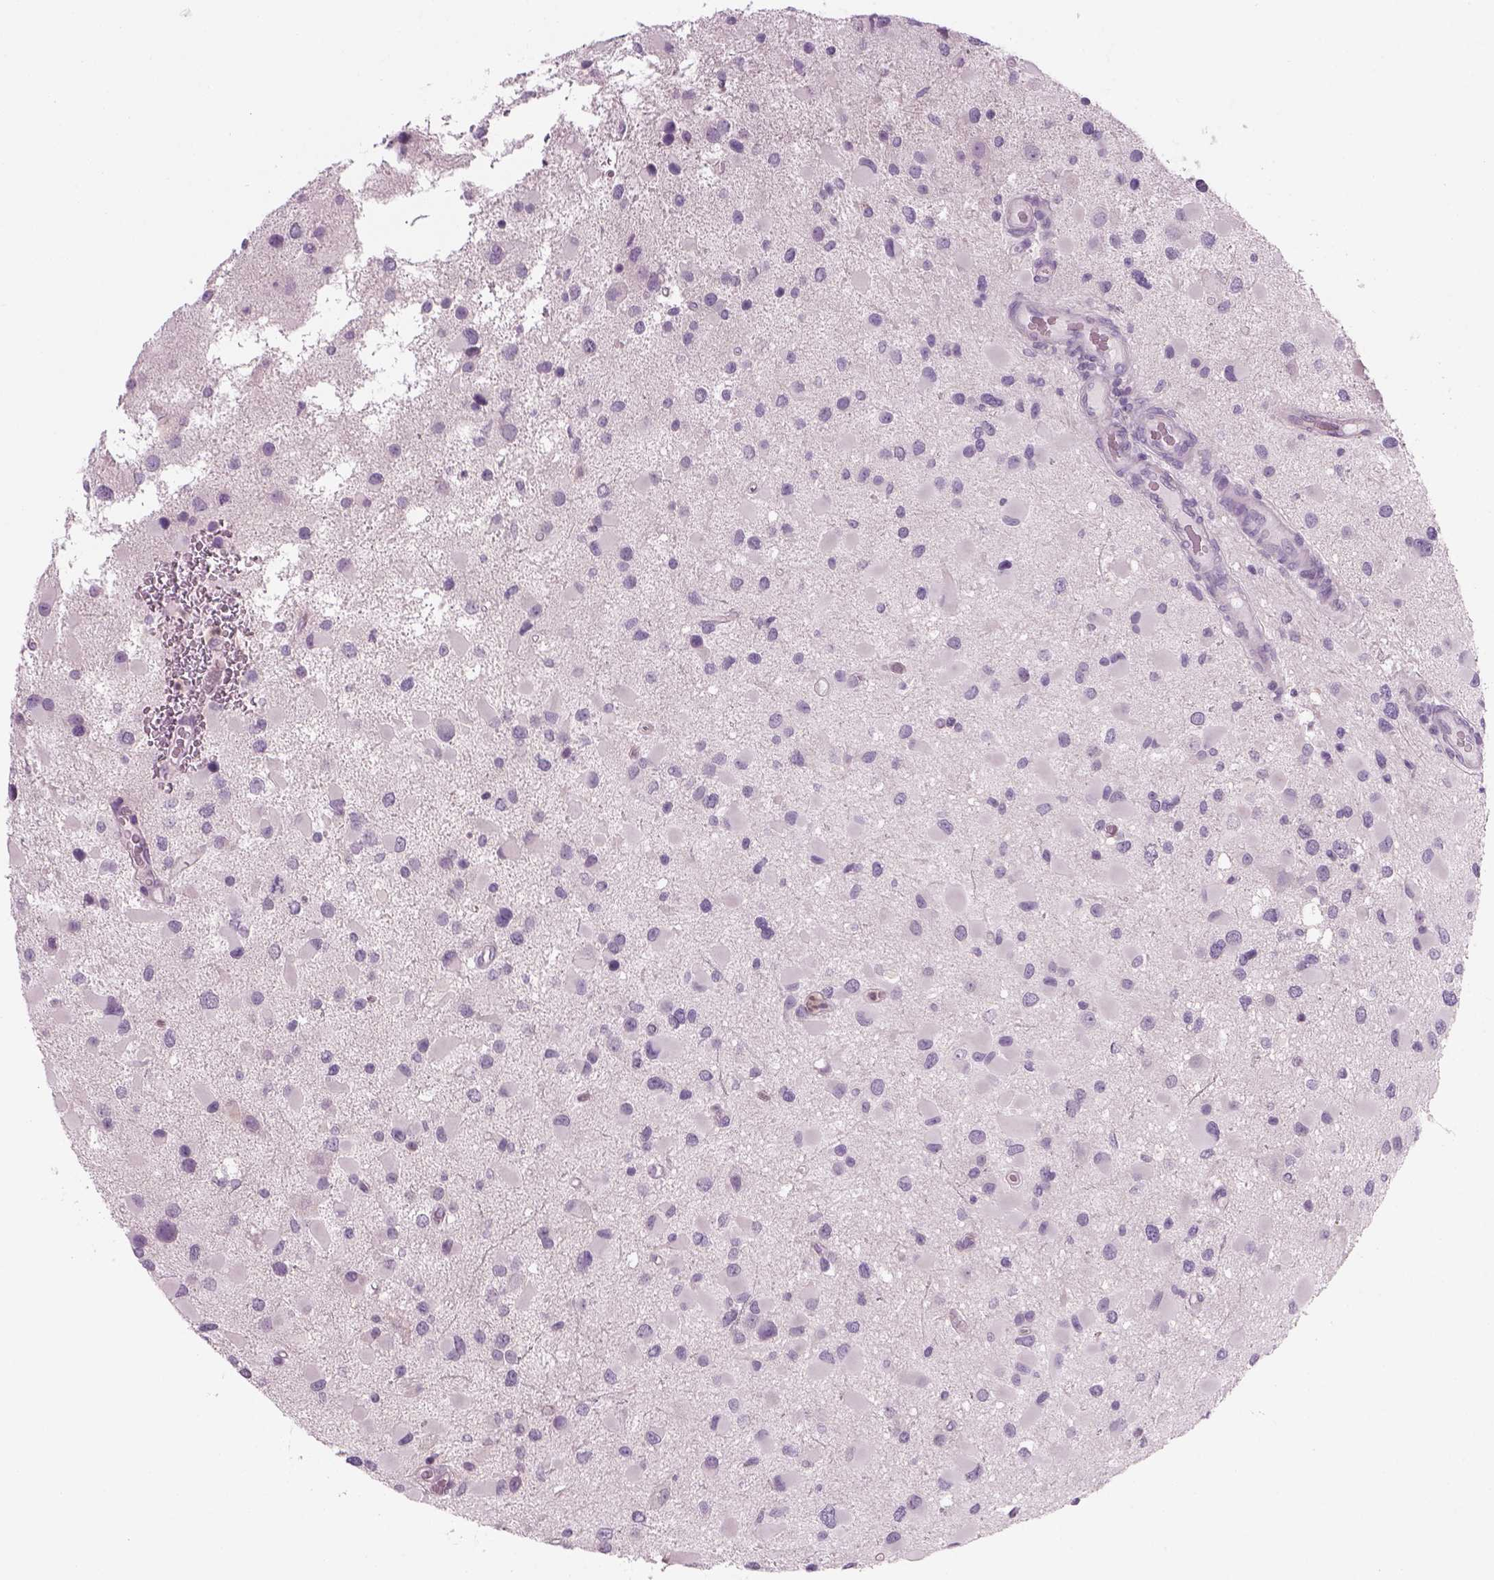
{"staining": {"intensity": "negative", "quantity": "none", "location": "none"}, "tissue": "glioma", "cell_type": "Tumor cells", "image_type": "cancer", "snomed": [{"axis": "morphology", "description": "Glioma, malignant, Low grade"}, {"axis": "topography", "description": "Brain"}], "caption": "This photomicrograph is of glioma stained with immunohistochemistry to label a protein in brown with the nuclei are counter-stained blue. There is no staining in tumor cells.", "gene": "MDH1B", "patient": {"sex": "female", "age": 32}}